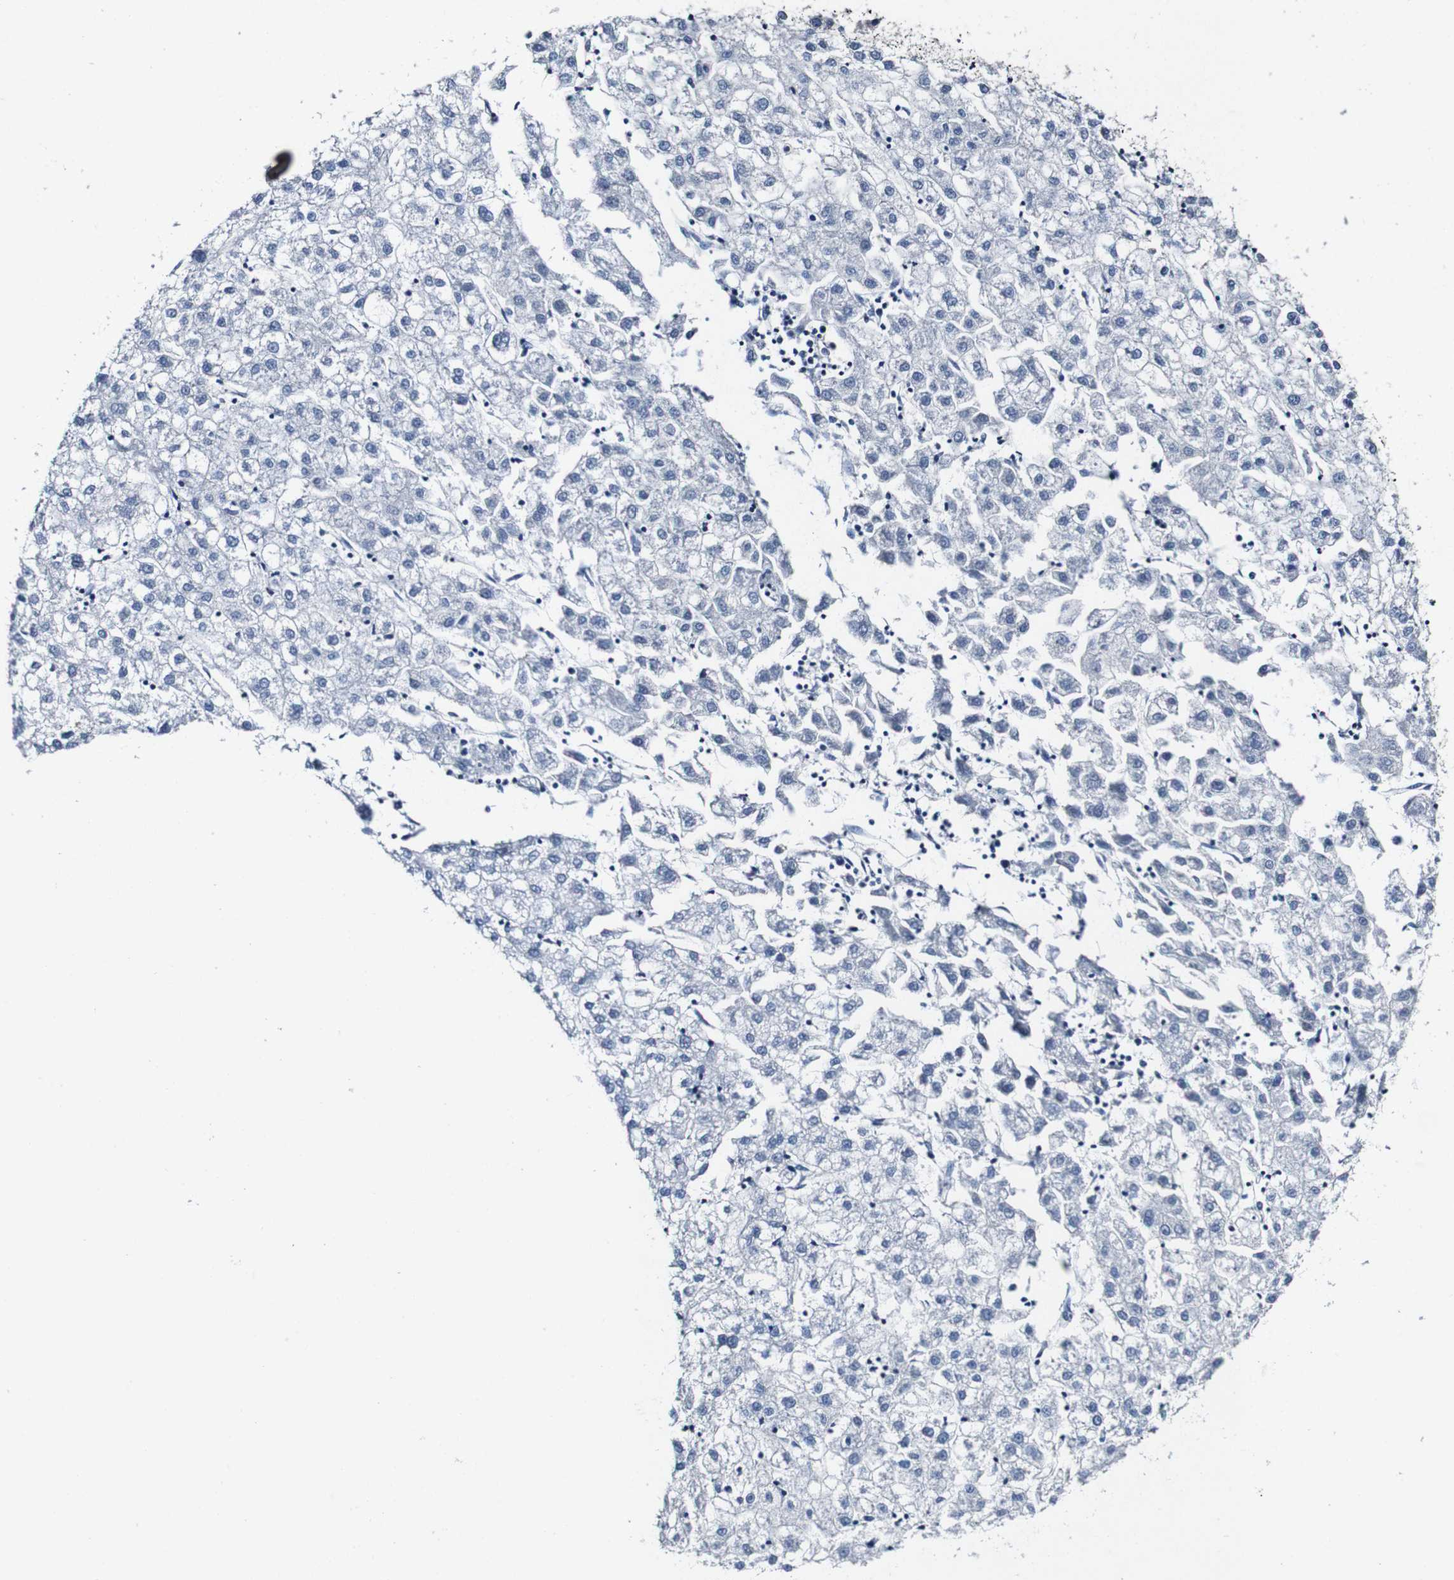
{"staining": {"intensity": "negative", "quantity": "none", "location": "none"}, "tissue": "liver cancer", "cell_type": "Tumor cells", "image_type": "cancer", "snomed": [{"axis": "morphology", "description": "Carcinoma, Hepatocellular, NOS"}, {"axis": "topography", "description": "Liver"}], "caption": "Immunohistochemistry (IHC) image of human liver cancer stained for a protein (brown), which shows no staining in tumor cells. The staining was performed using DAB (3,3'-diaminobenzidine) to visualize the protein expression in brown, while the nuclei were stained in blue with hematoxylin (Magnification: 20x).", "gene": "GRAMD1A", "patient": {"sex": "male", "age": 72}}